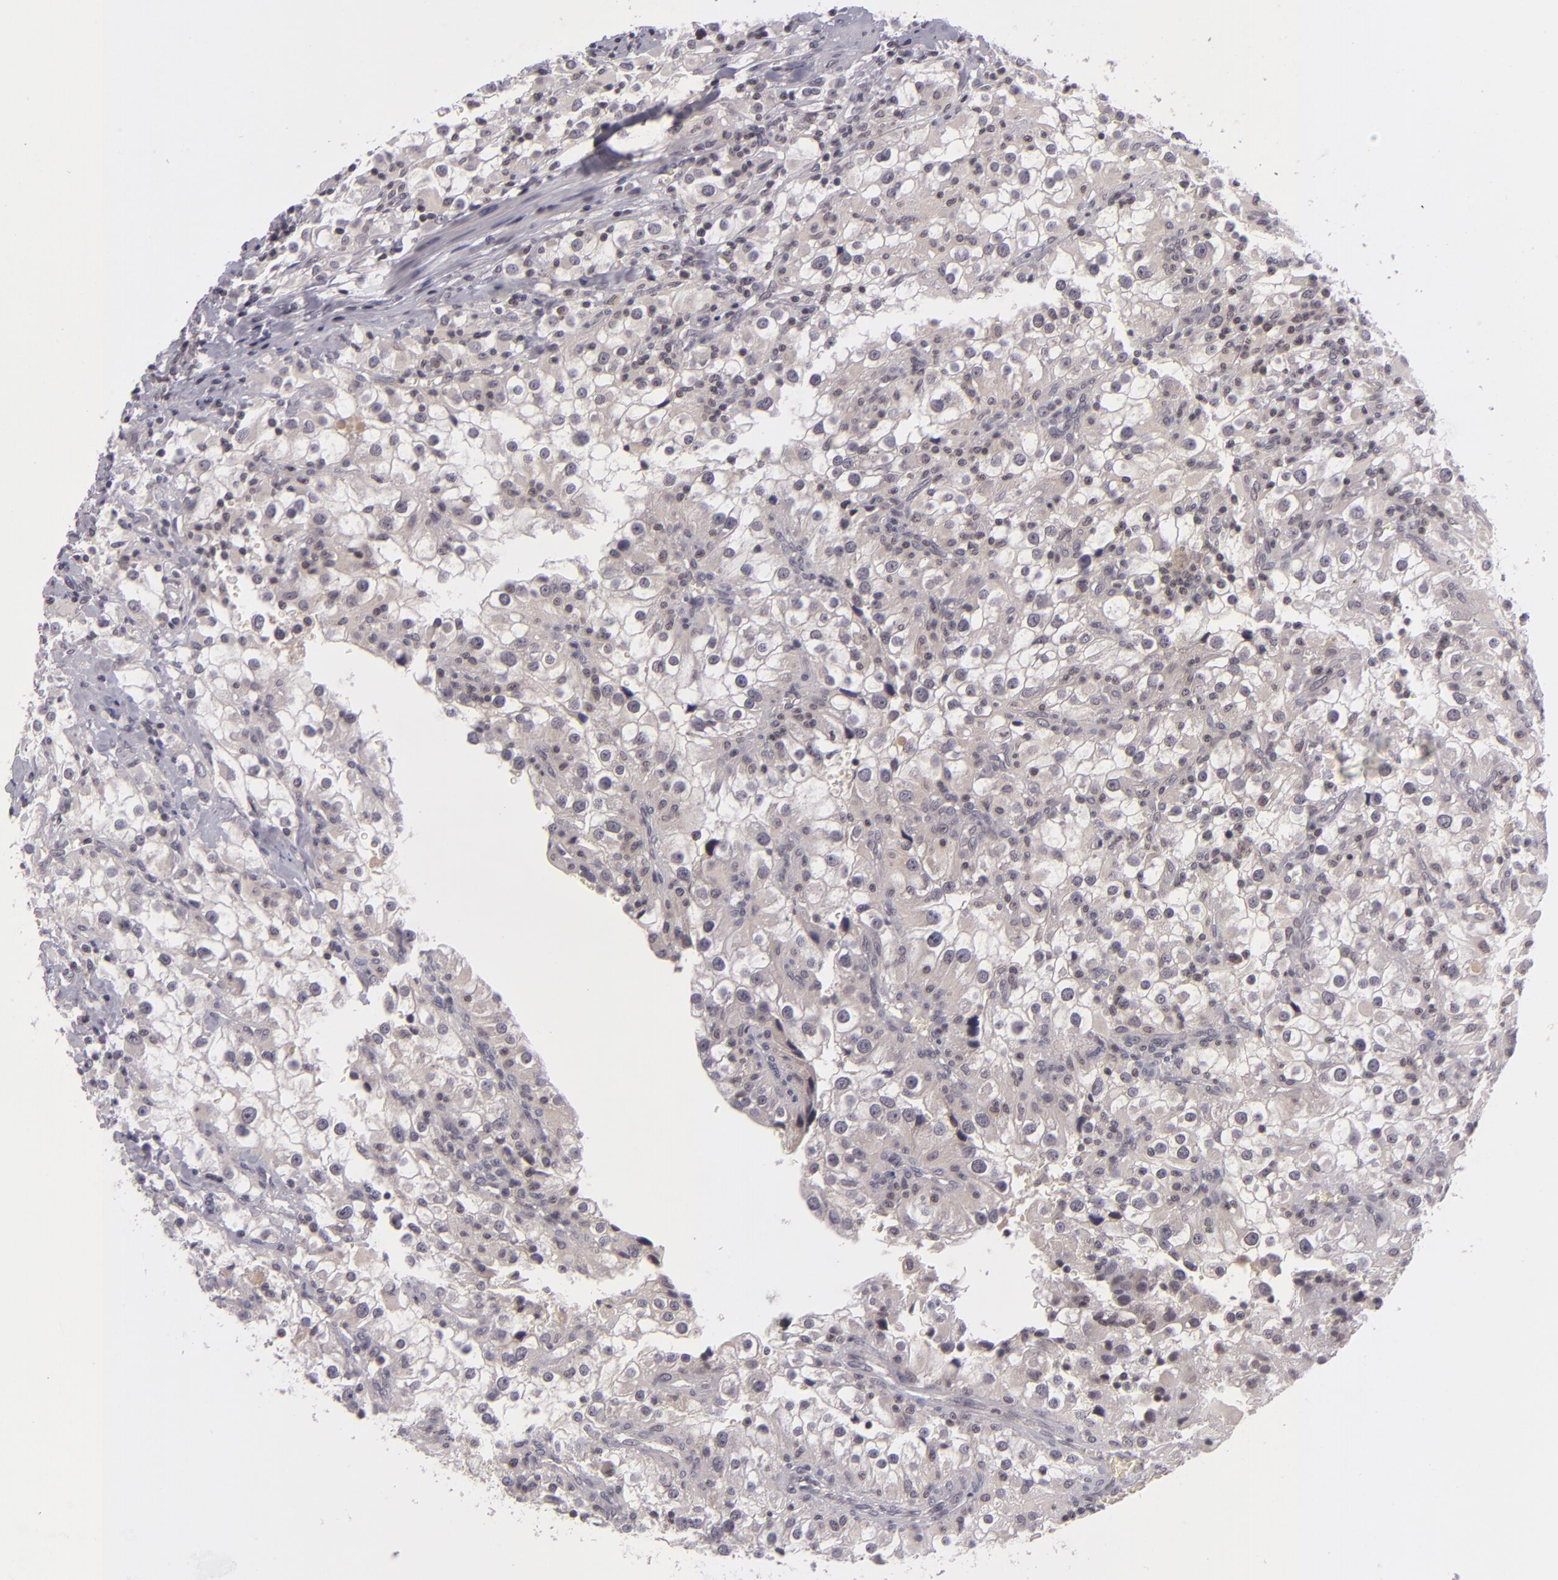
{"staining": {"intensity": "negative", "quantity": "none", "location": "none"}, "tissue": "renal cancer", "cell_type": "Tumor cells", "image_type": "cancer", "snomed": [{"axis": "morphology", "description": "Adenocarcinoma, NOS"}, {"axis": "topography", "description": "Kidney"}], "caption": "Renal cancer stained for a protein using immunohistochemistry (IHC) exhibits no staining tumor cells.", "gene": "CASP8", "patient": {"sex": "female", "age": 52}}